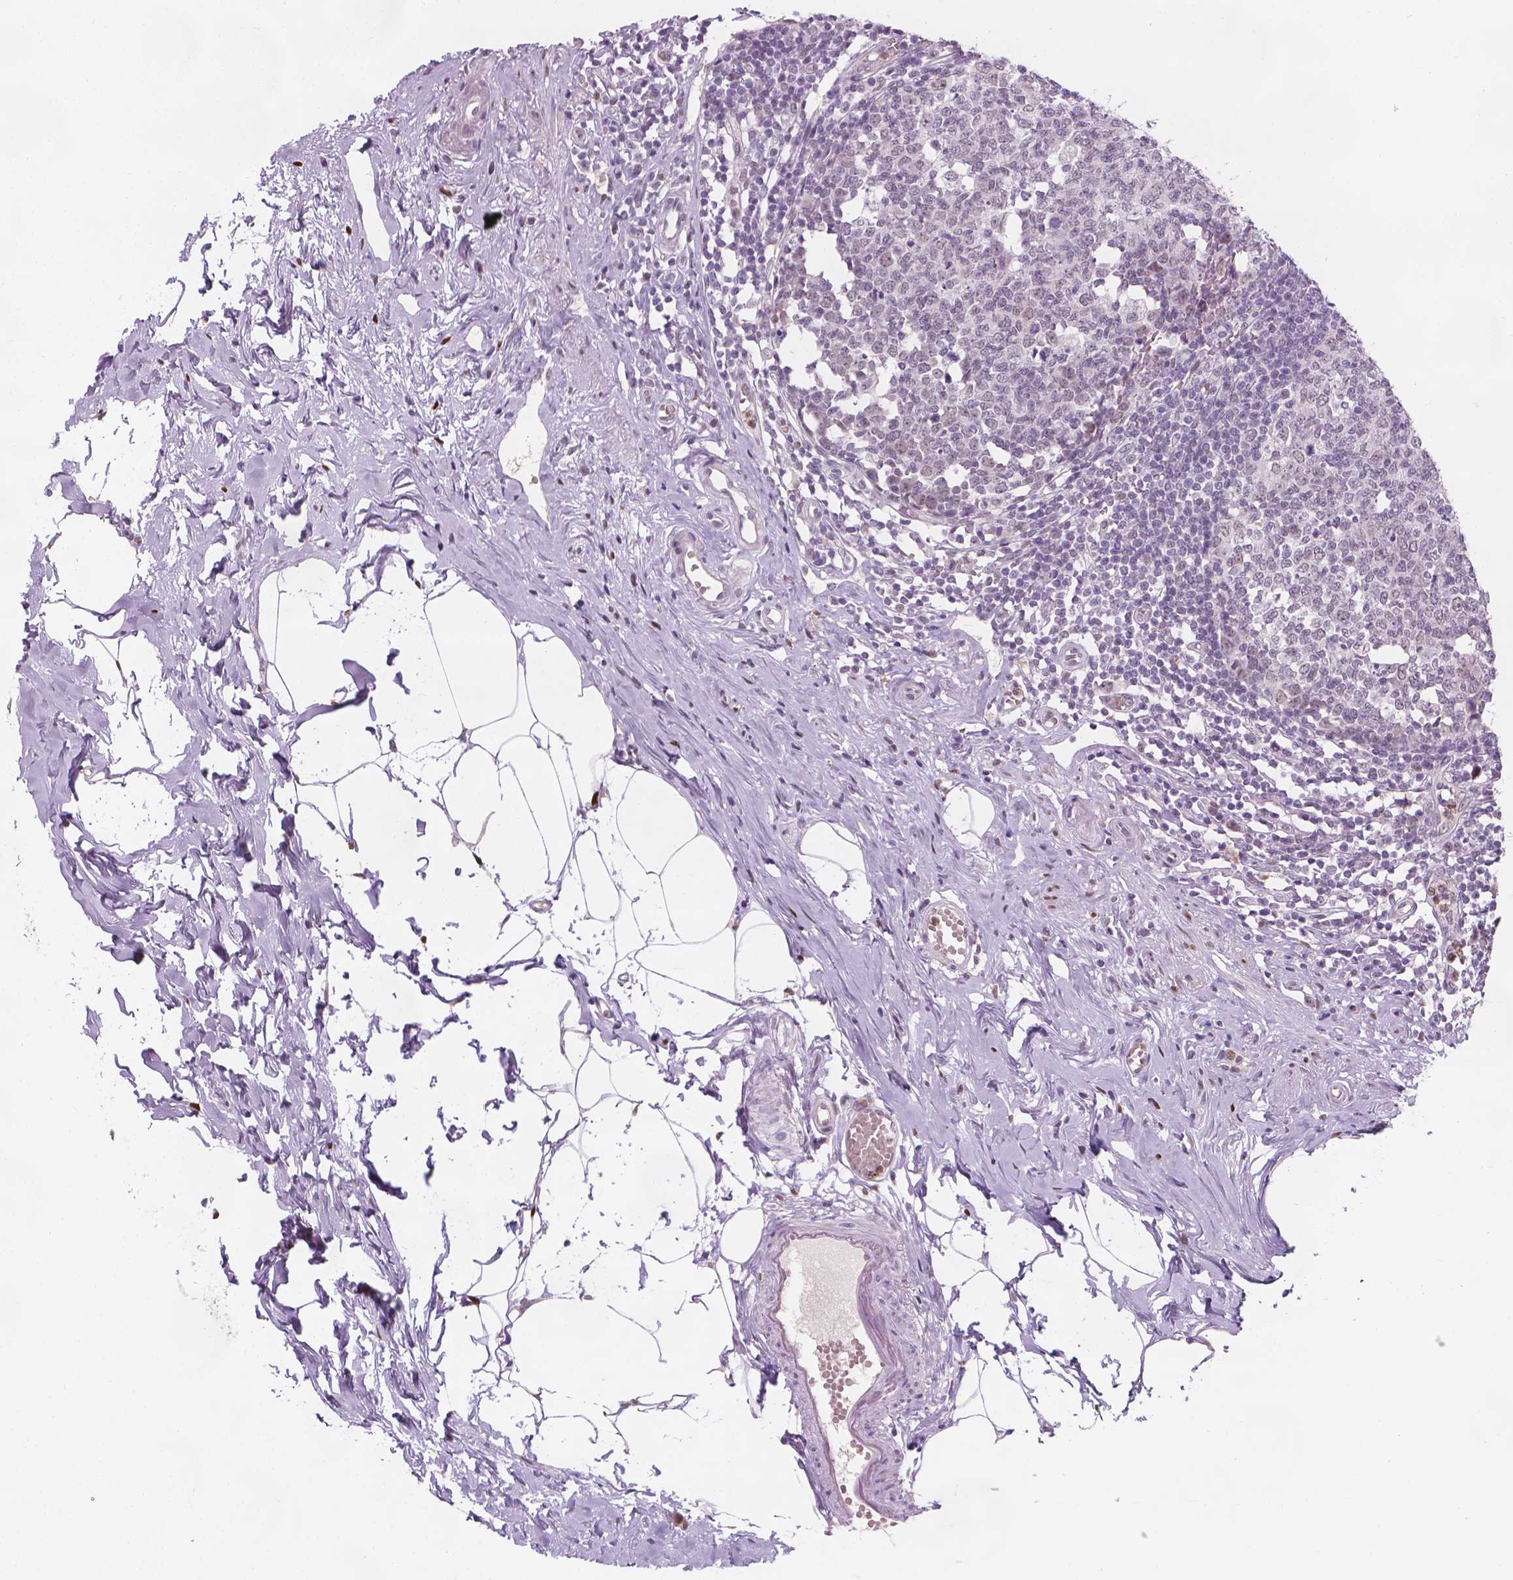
{"staining": {"intensity": "weak", "quantity": "<25%", "location": "nuclear"}, "tissue": "appendix", "cell_type": "Glandular cells", "image_type": "normal", "snomed": [{"axis": "morphology", "description": "Normal tissue, NOS"}, {"axis": "morphology", "description": "Carcinoma, endometroid"}, {"axis": "topography", "description": "Appendix"}, {"axis": "topography", "description": "Colon"}], "caption": "Glandular cells show no significant protein expression in normal appendix.", "gene": "CDKN1C", "patient": {"sex": "female", "age": 60}}